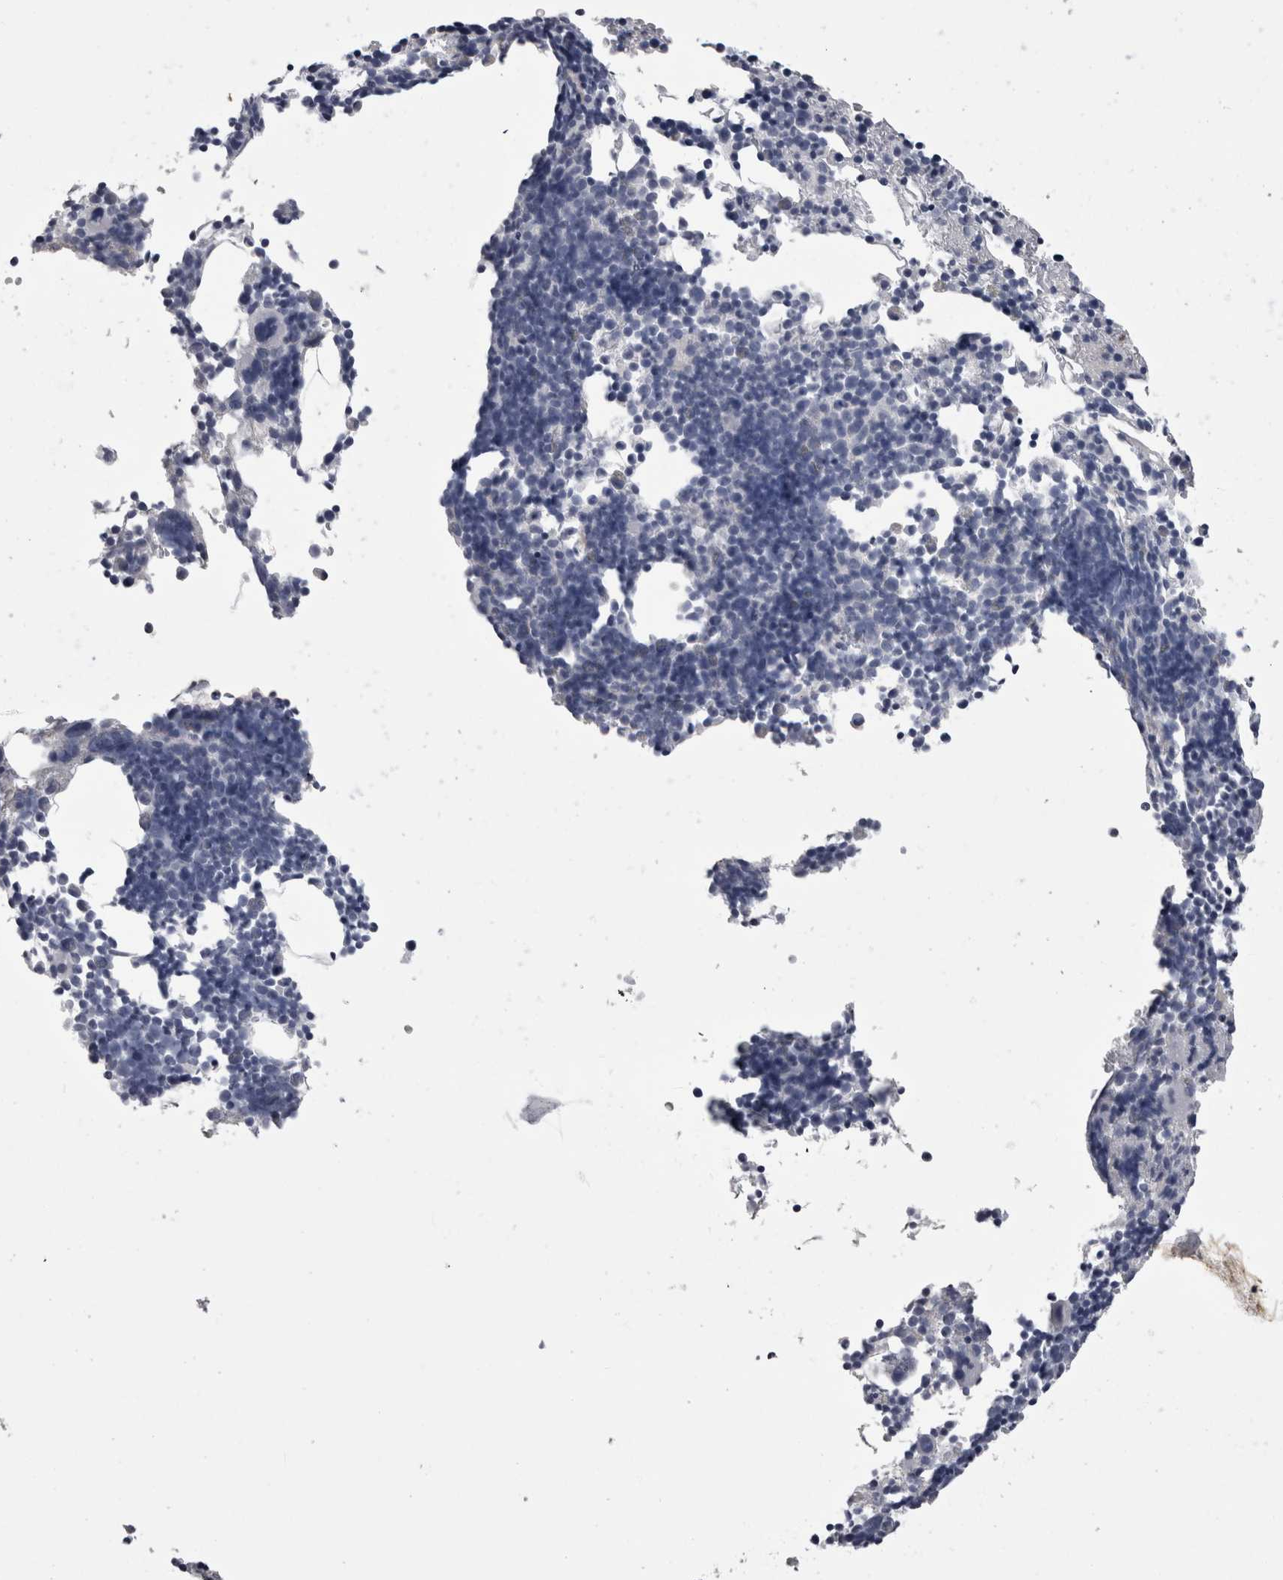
{"staining": {"intensity": "negative", "quantity": "none", "location": "none"}, "tissue": "bone marrow", "cell_type": "Hematopoietic cells", "image_type": "normal", "snomed": [{"axis": "morphology", "description": "Normal tissue, NOS"}, {"axis": "morphology", "description": "Inflammation, NOS"}, {"axis": "topography", "description": "Bone marrow"}], "caption": "The histopathology image displays no staining of hematopoietic cells in unremarkable bone marrow.", "gene": "AFMID", "patient": {"sex": "male", "age": 31}}